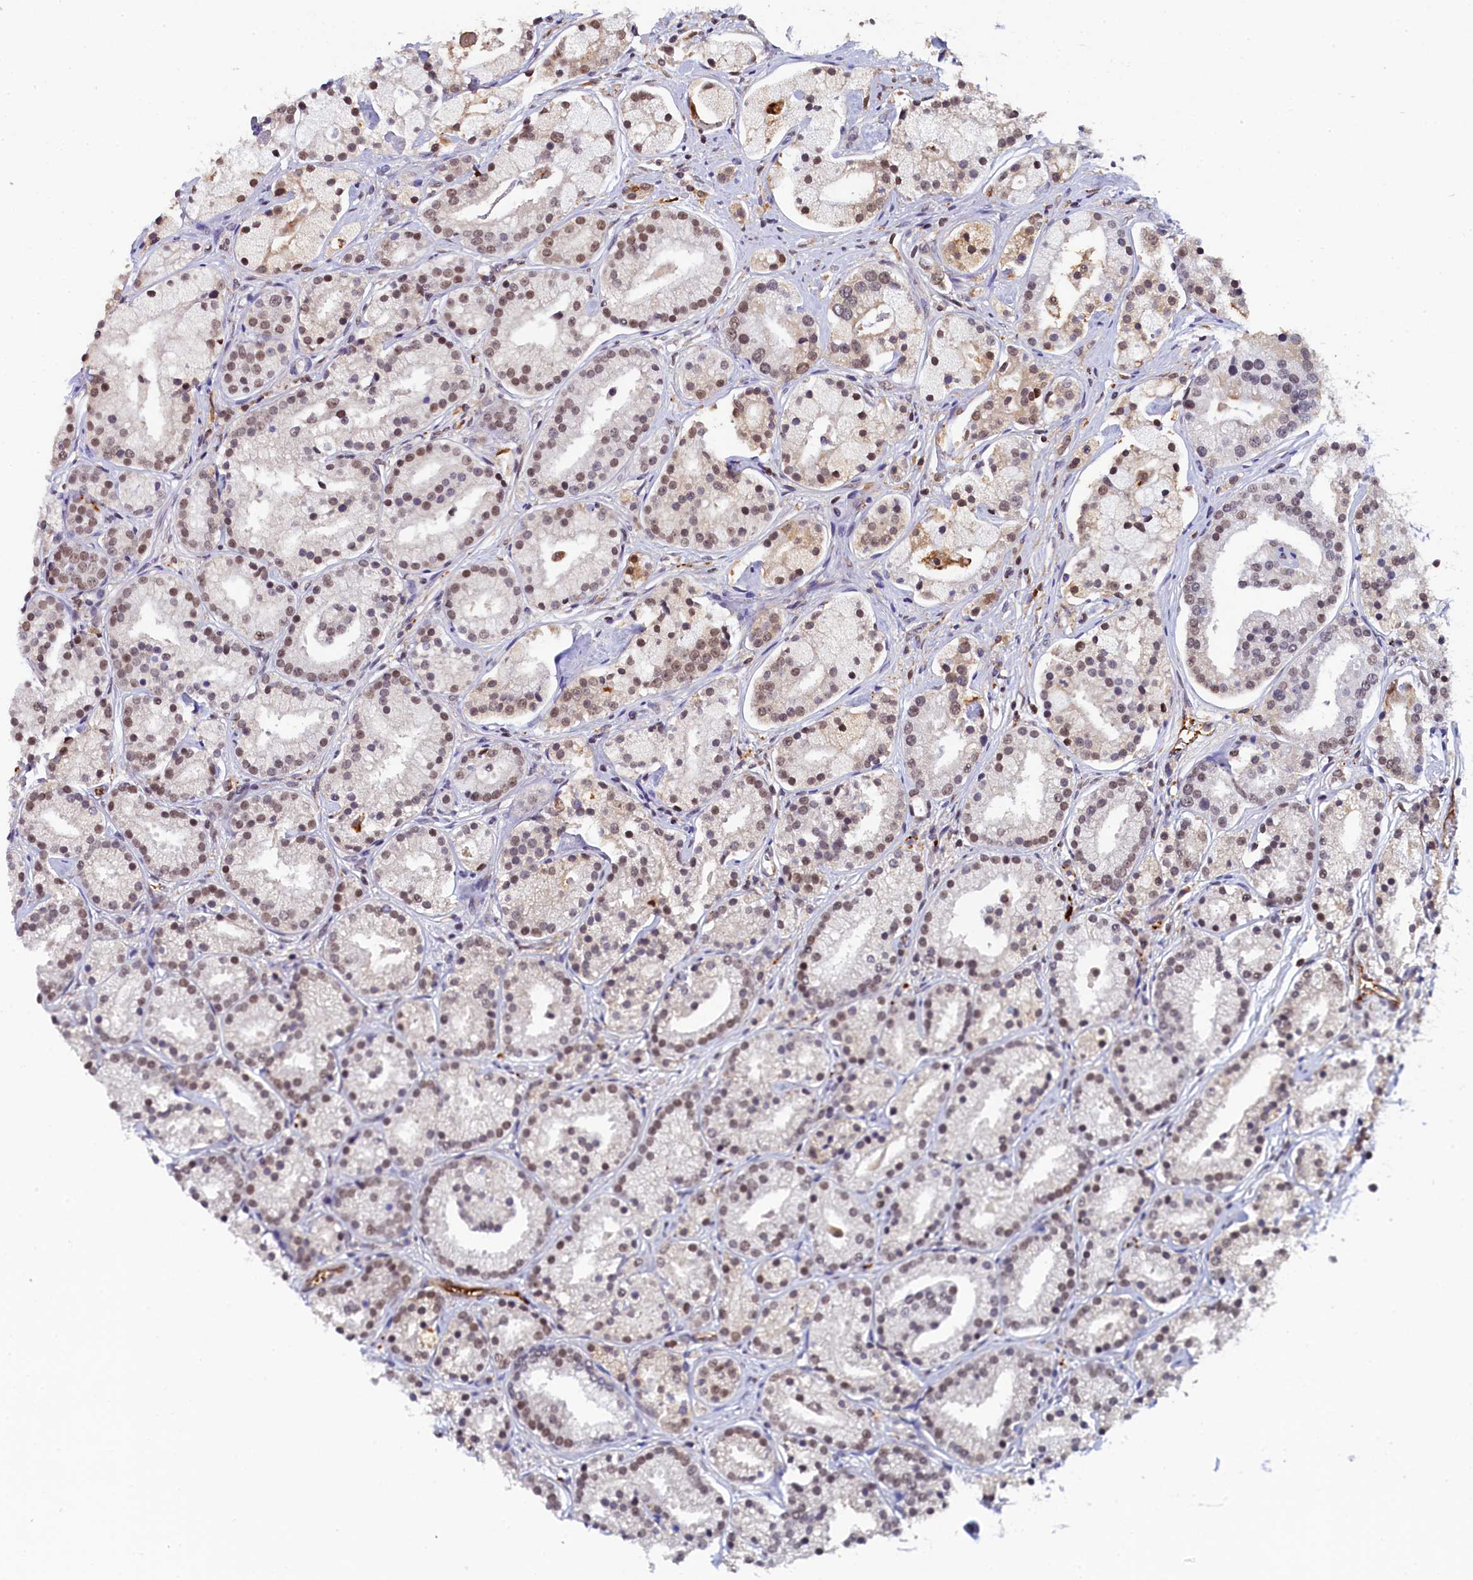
{"staining": {"intensity": "moderate", "quantity": ">75%", "location": "nuclear"}, "tissue": "prostate cancer", "cell_type": "Tumor cells", "image_type": "cancer", "snomed": [{"axis": "morphology", "description": "Adenocarcinoma, High grade"}, {"axis": "topography", "description": "Prostate"}], "caption": "Immunohistochemistry (IHC) histopathology image of neoplastic tissue: prostate cancer (high-grade adenocarcinoma) stained using IHC exhibits medium levels of moderate protein expression localized specifically in the nuclear of tumor cells, appearing as a nuclear brown color.", "gene": "INTS14", "patient": {"sex": "male", "age": 69}}